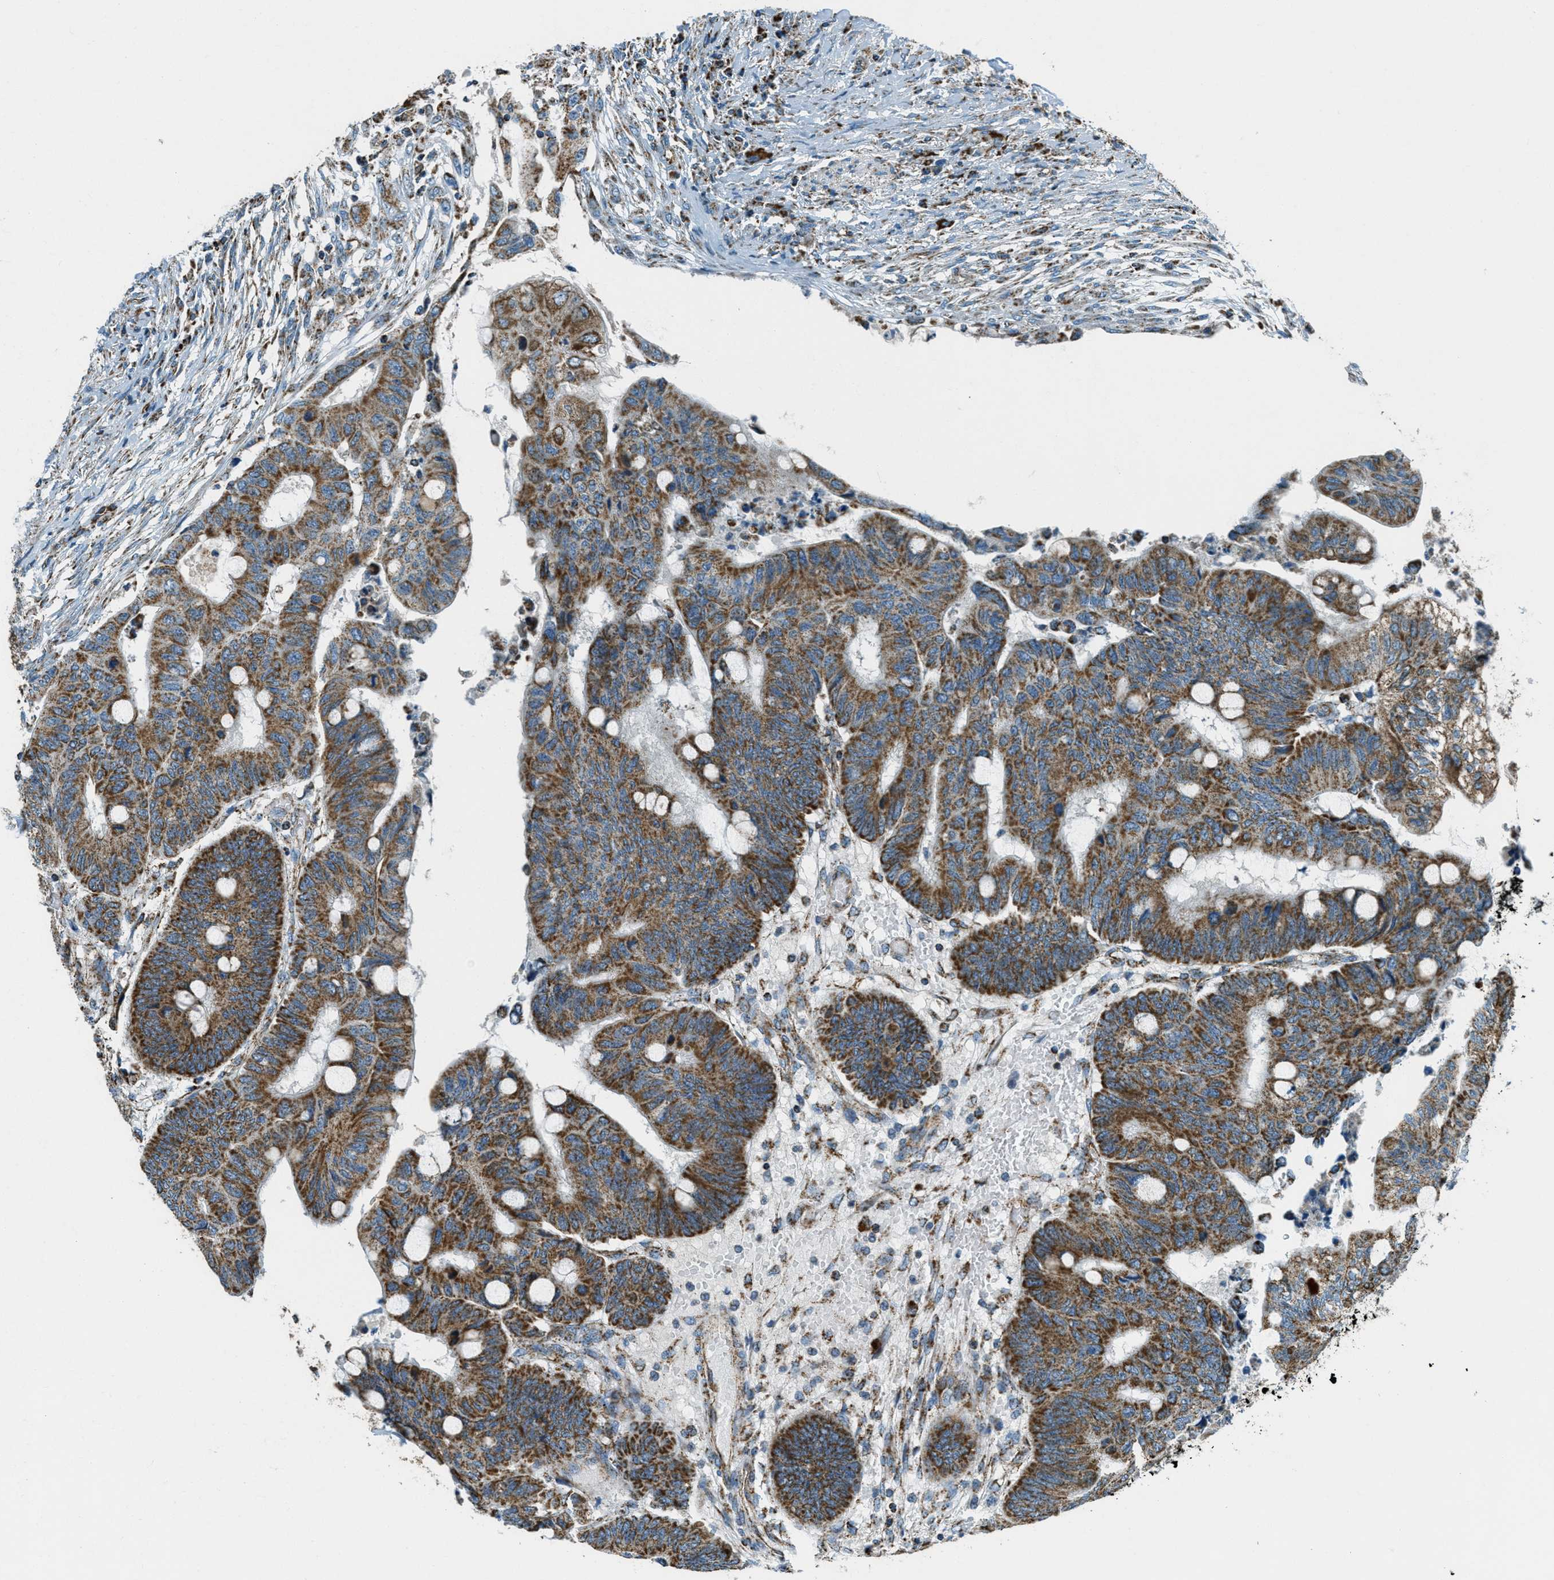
{"staining": {"intensity": "strong", "quantity": ">75%", "location": "cytoplasmic/membranous"}, "tissue": "colorectal cancer", "cell_type": "Tumor cells", "image_type": "cancer", "snomed": [{"axis": "morphology", "description": "Normal tissue, NOS"}, {"axis": "morphology", "description": "Adenocarcinoma, NOS"}, {"axis": "topography", "description": "Rectum"}, {"axis": "topography", "description": "Peripheral nerve tissue"}], "caption": "Strong cytoplasmic/membranous expression is appreciated in about >75% of tumor cells in colorectal adenocarcinoma. (DAB (3,3'-diaminobenzidine) IHC with brightfield microscopy, high magnification).", "gene": "CHST15", "patient": {"sex": "male", "age": 92}}